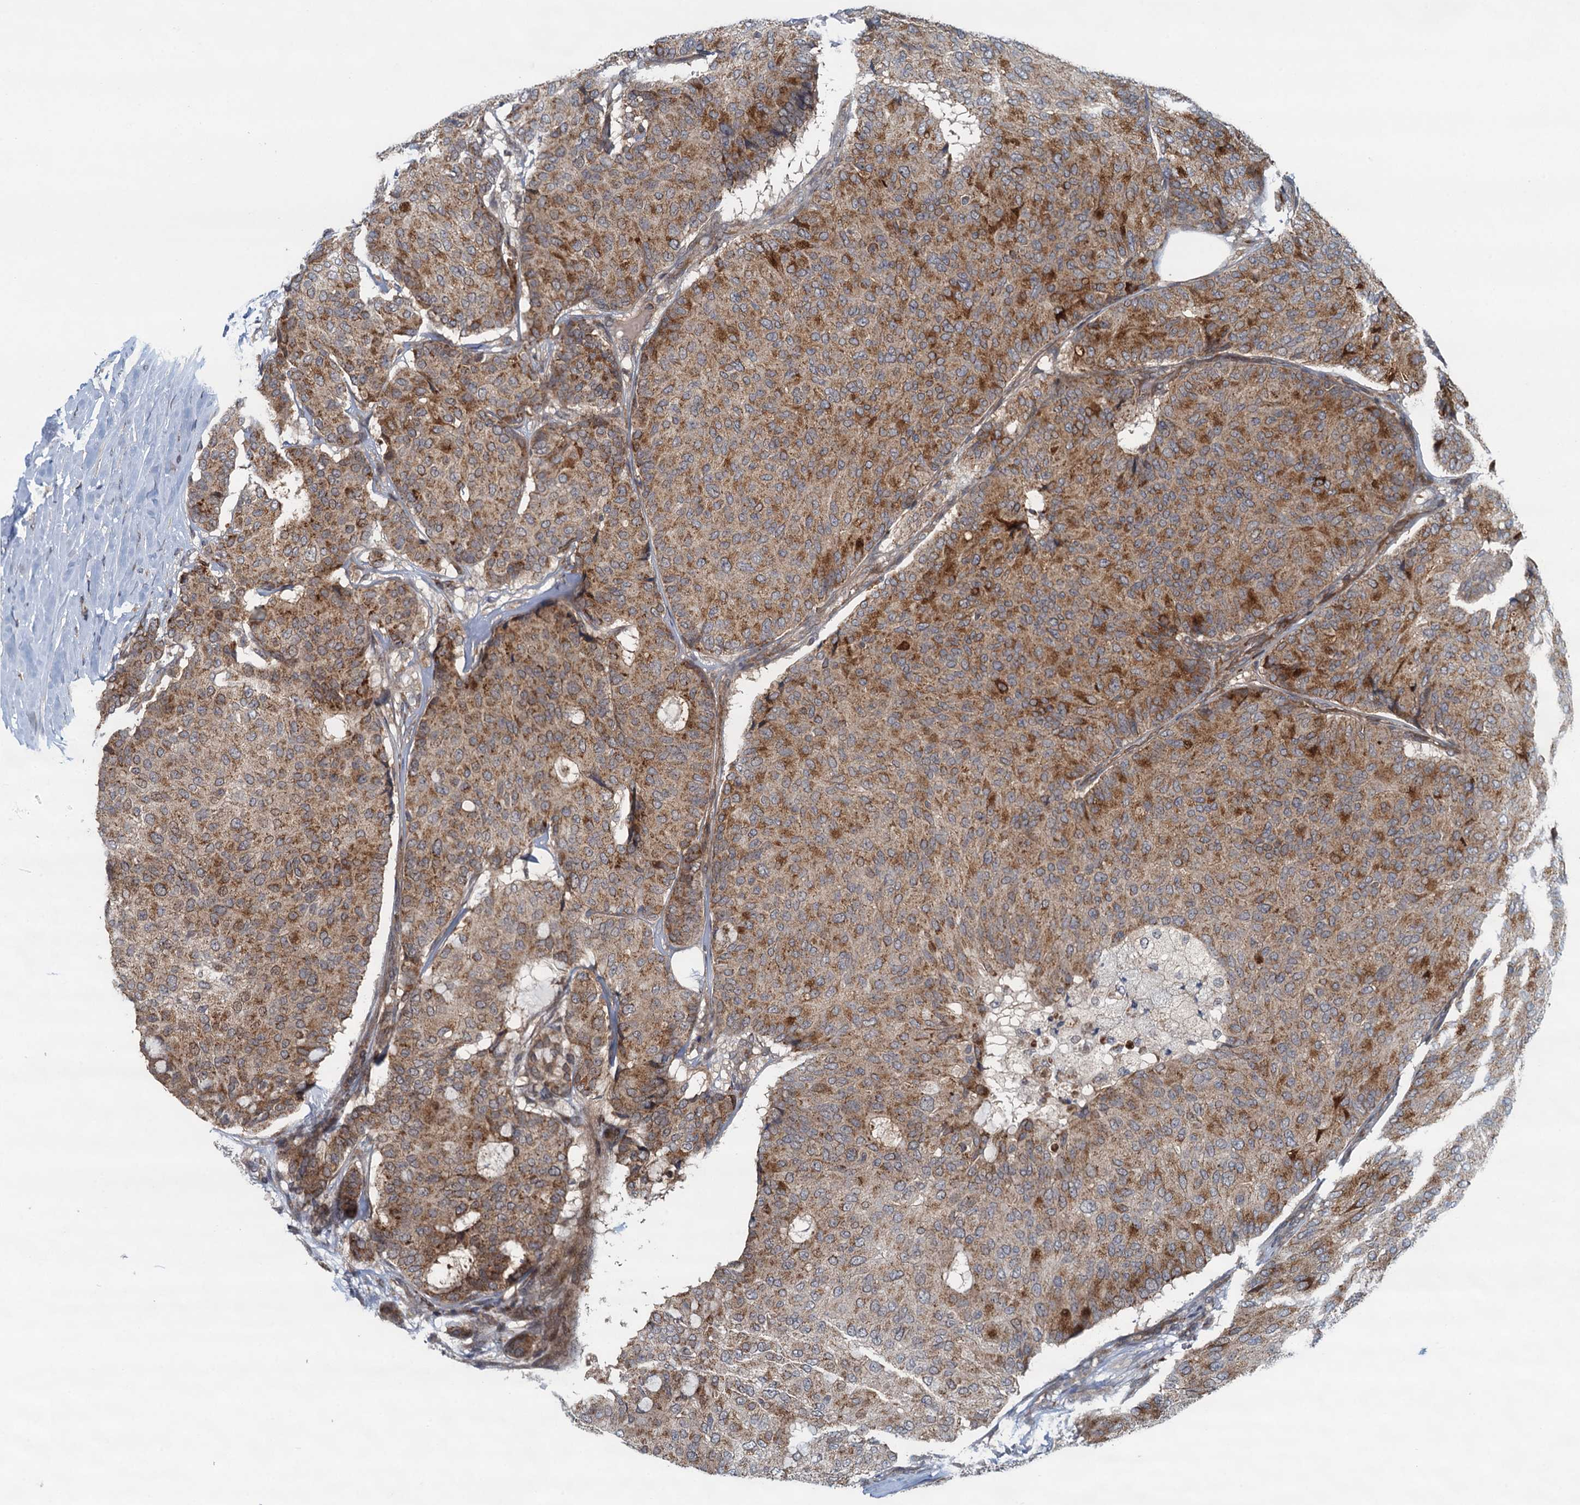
{"staining": {"intensity": "moderate", "quantity": ">75%", "location": "cytoplasmic/membranous"}, "tissue": "breast cancer", "cell_type": "Tumor cells", "image_type": "cancer", "snomed": [{"axis": "morphology", "description": "Duct carcinoma"}, {"axis": "topography", "description": "Breast"}], "caption": "Immunohistochemical staining of human breast infiltrating ductal carcinoma reveals medium levels of moderate cytoplasmic/membranous staining in about >75% of tumor cells. (Brightfield microscopy of DAB IHC at high magnification).", "gene": "NLRP10", "patient": {"sex": "female", "age": 75}}